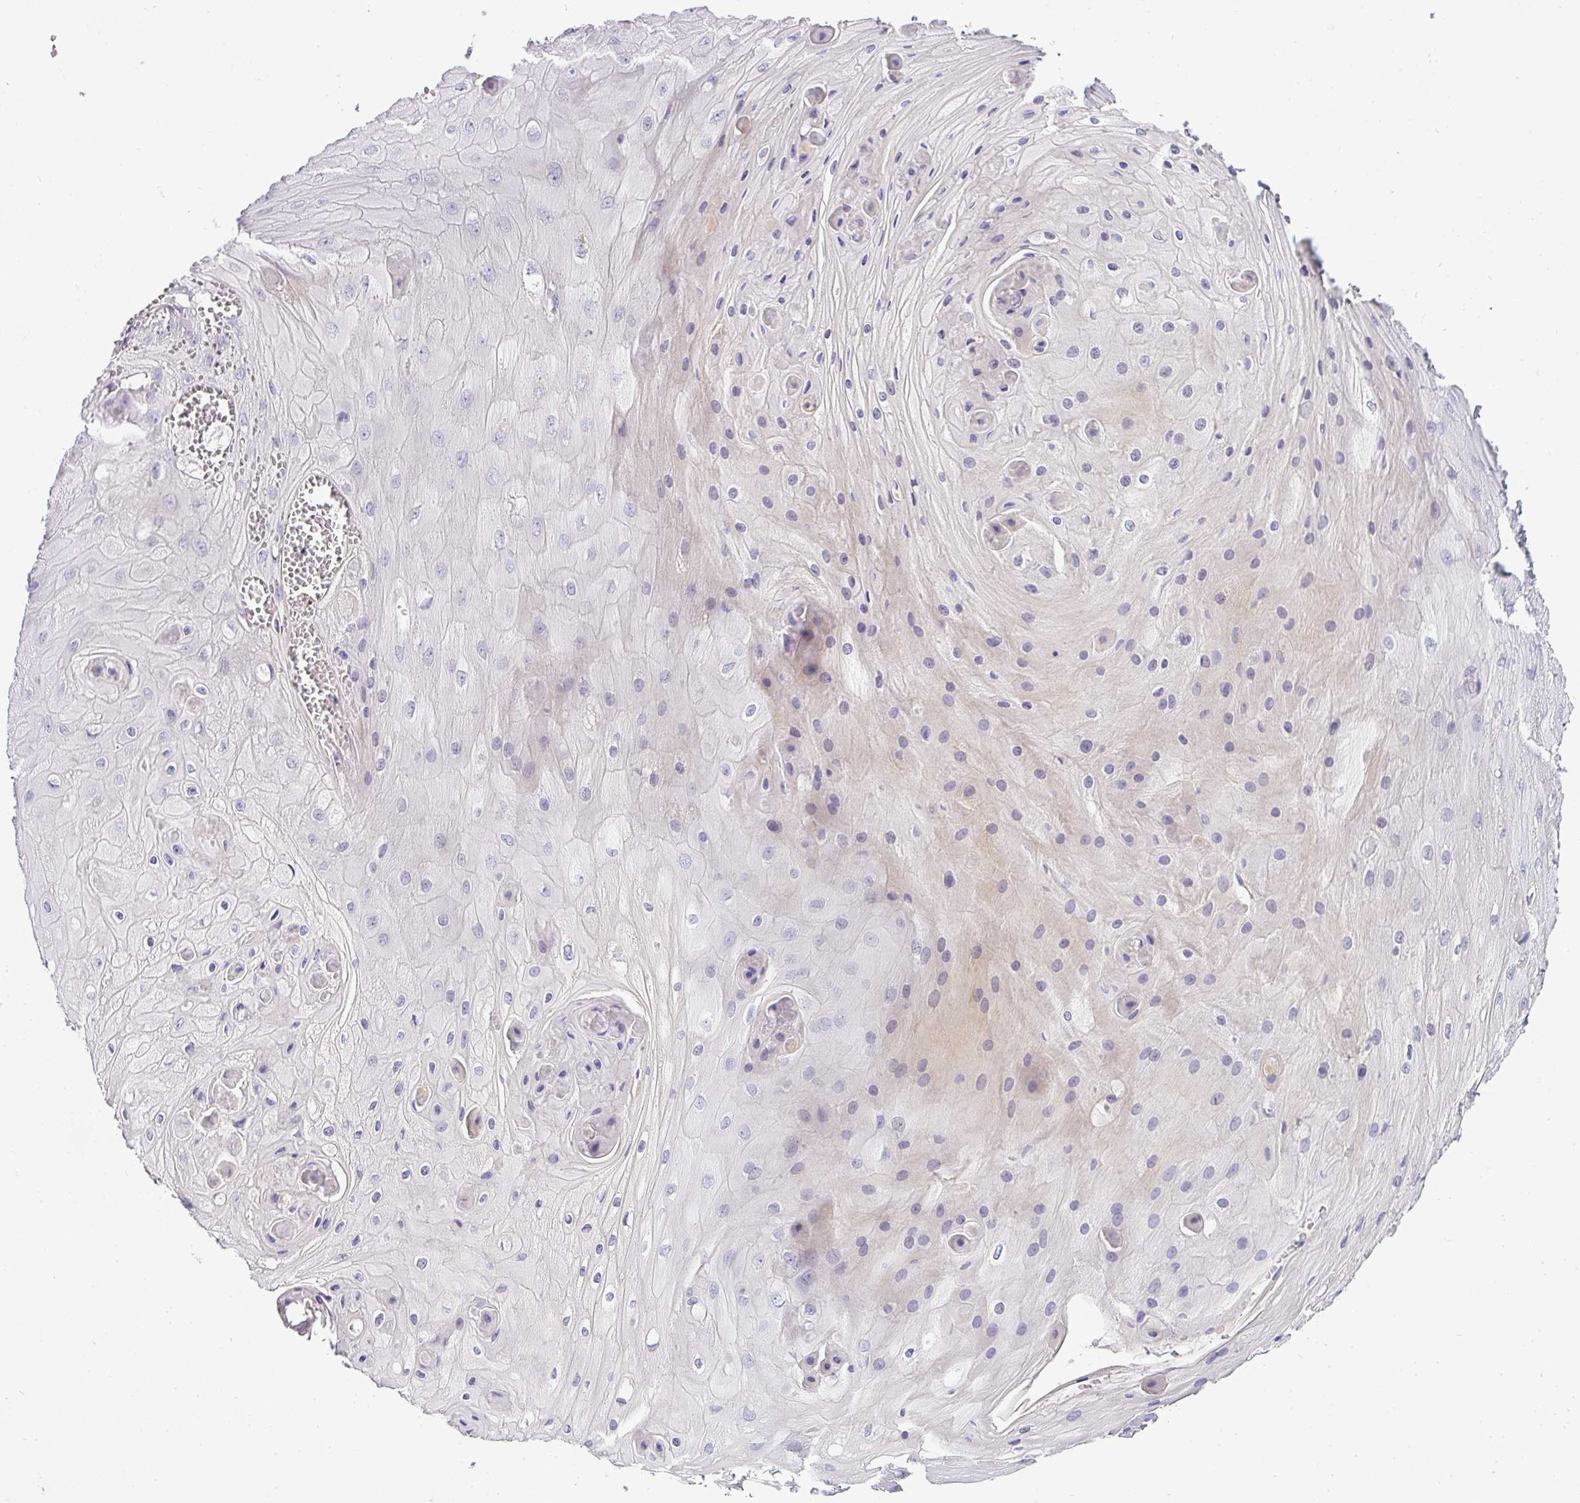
{"staining": {"intensity": "negative", "quantity": "none", "location": "none"}, "tissue": "skin cancer", "cell_type": "Tumor cells", "image_type": "cancer", "snomed": [{"axis": "morphology", "description": "Squamous cell carcinoma, NOS"}, {"axis": "topography", "description": "Skin"}], "caption": "Image shows no protein staining in tumor cells of skin squamous cell carcinoma tissue.", "gene": "ASXL3", "patient": {"sex": "male", "age": 70}}